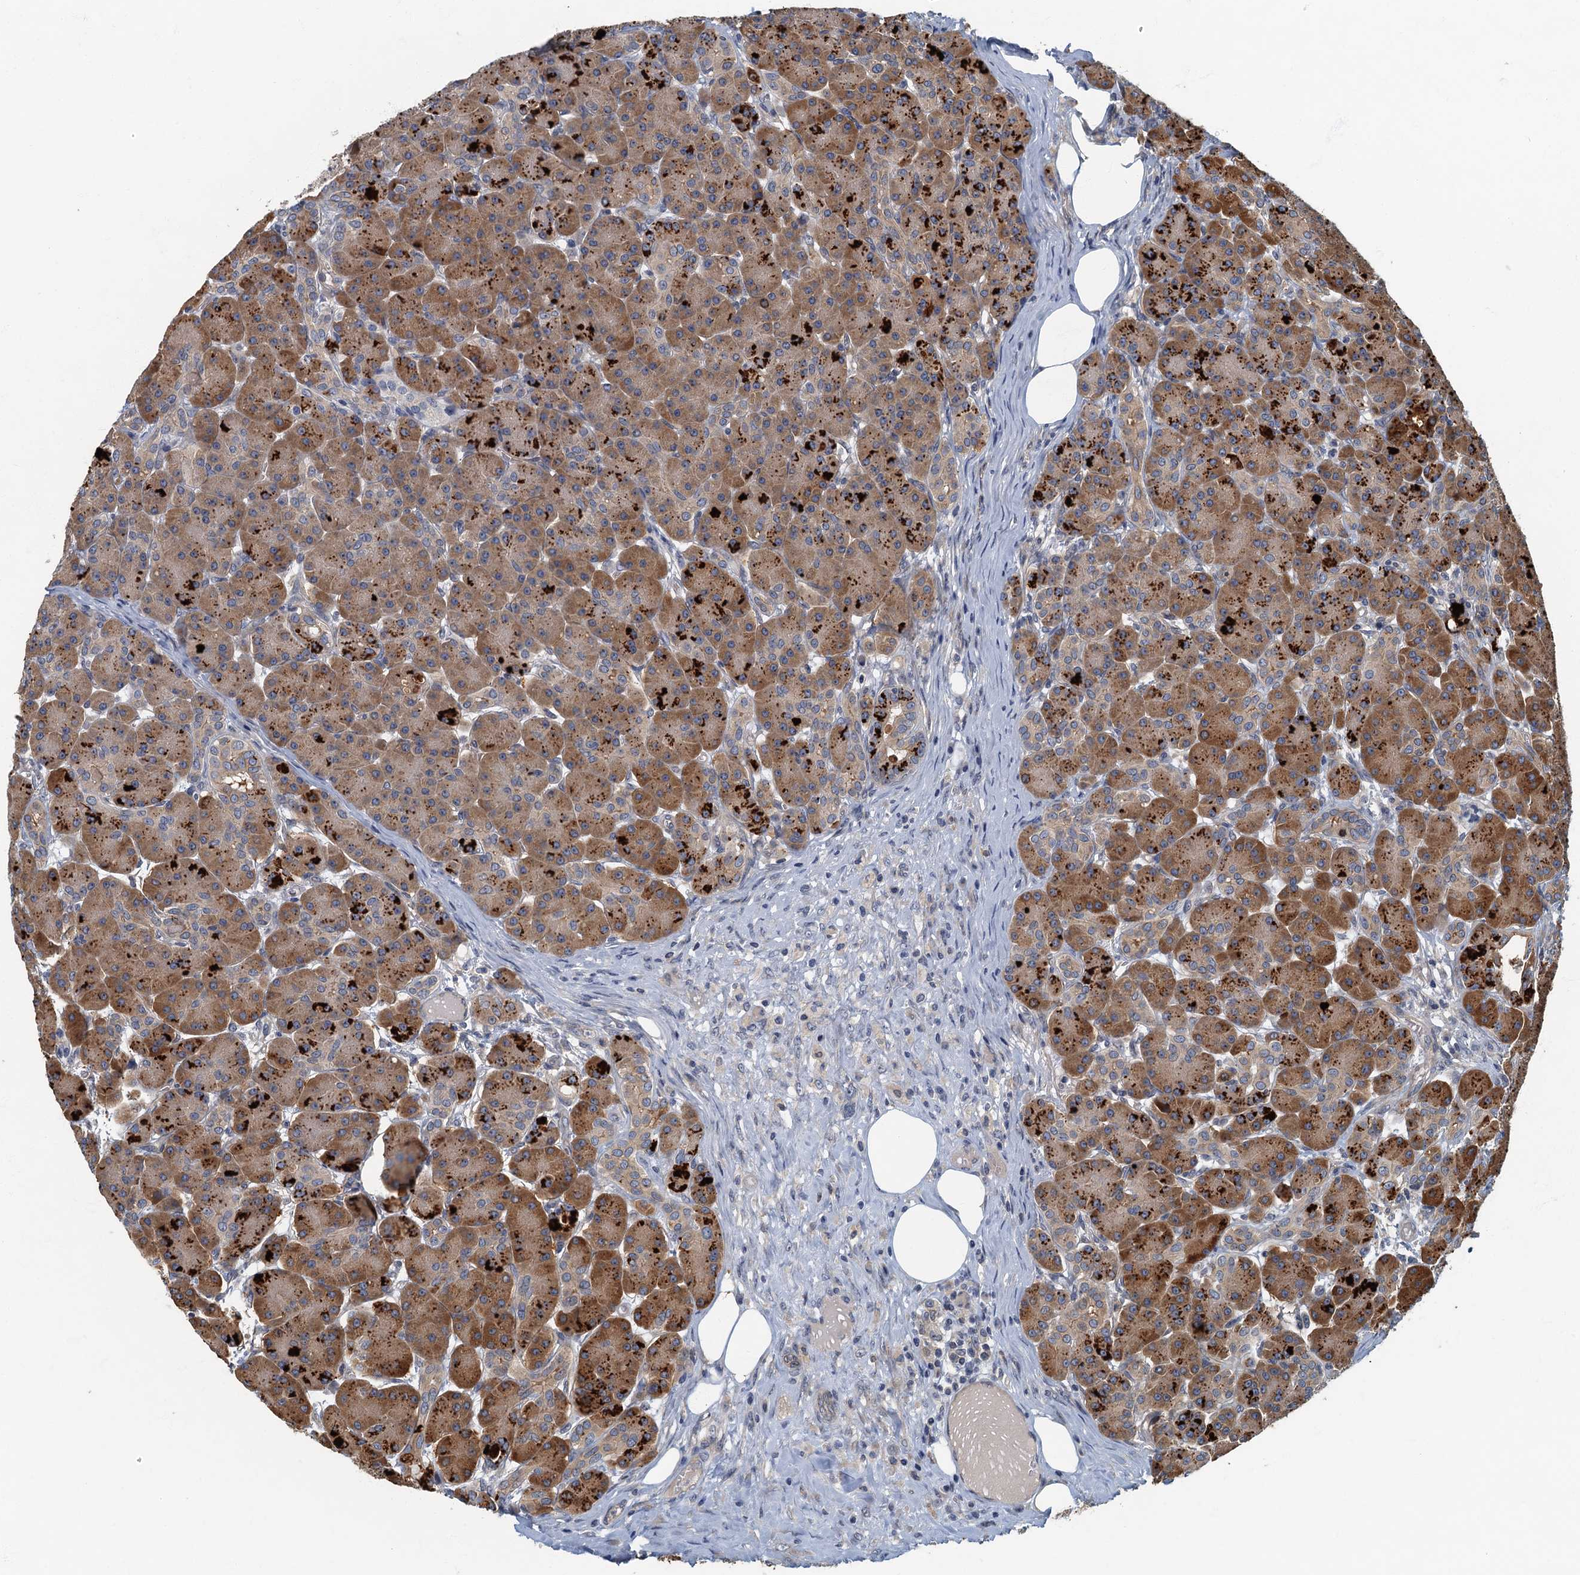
{"staining": {"intensity": "strong", "quantity": "25%-75%", "location": "cytoplasmic/membranous"}, "tissue": "pancreas", "cell_type": "Exocrine glandular cells", "image_type": "normal", "snomed": [{"axis": "morphology", "description": "Normal tissue, NOS"}, {"axis": "topography", "description": "Pancreas"}], "caption": "Protein expression analysis of normal pancreas reveals strong cytoplasmic/membranous expression in about 25%-75% of exocrine glandular cells. (brown staining indicates protein expression, while blue staining denotes nuclei).", "gene": "CKAP2L", "patient": {"sex": "male", "age": 63}}